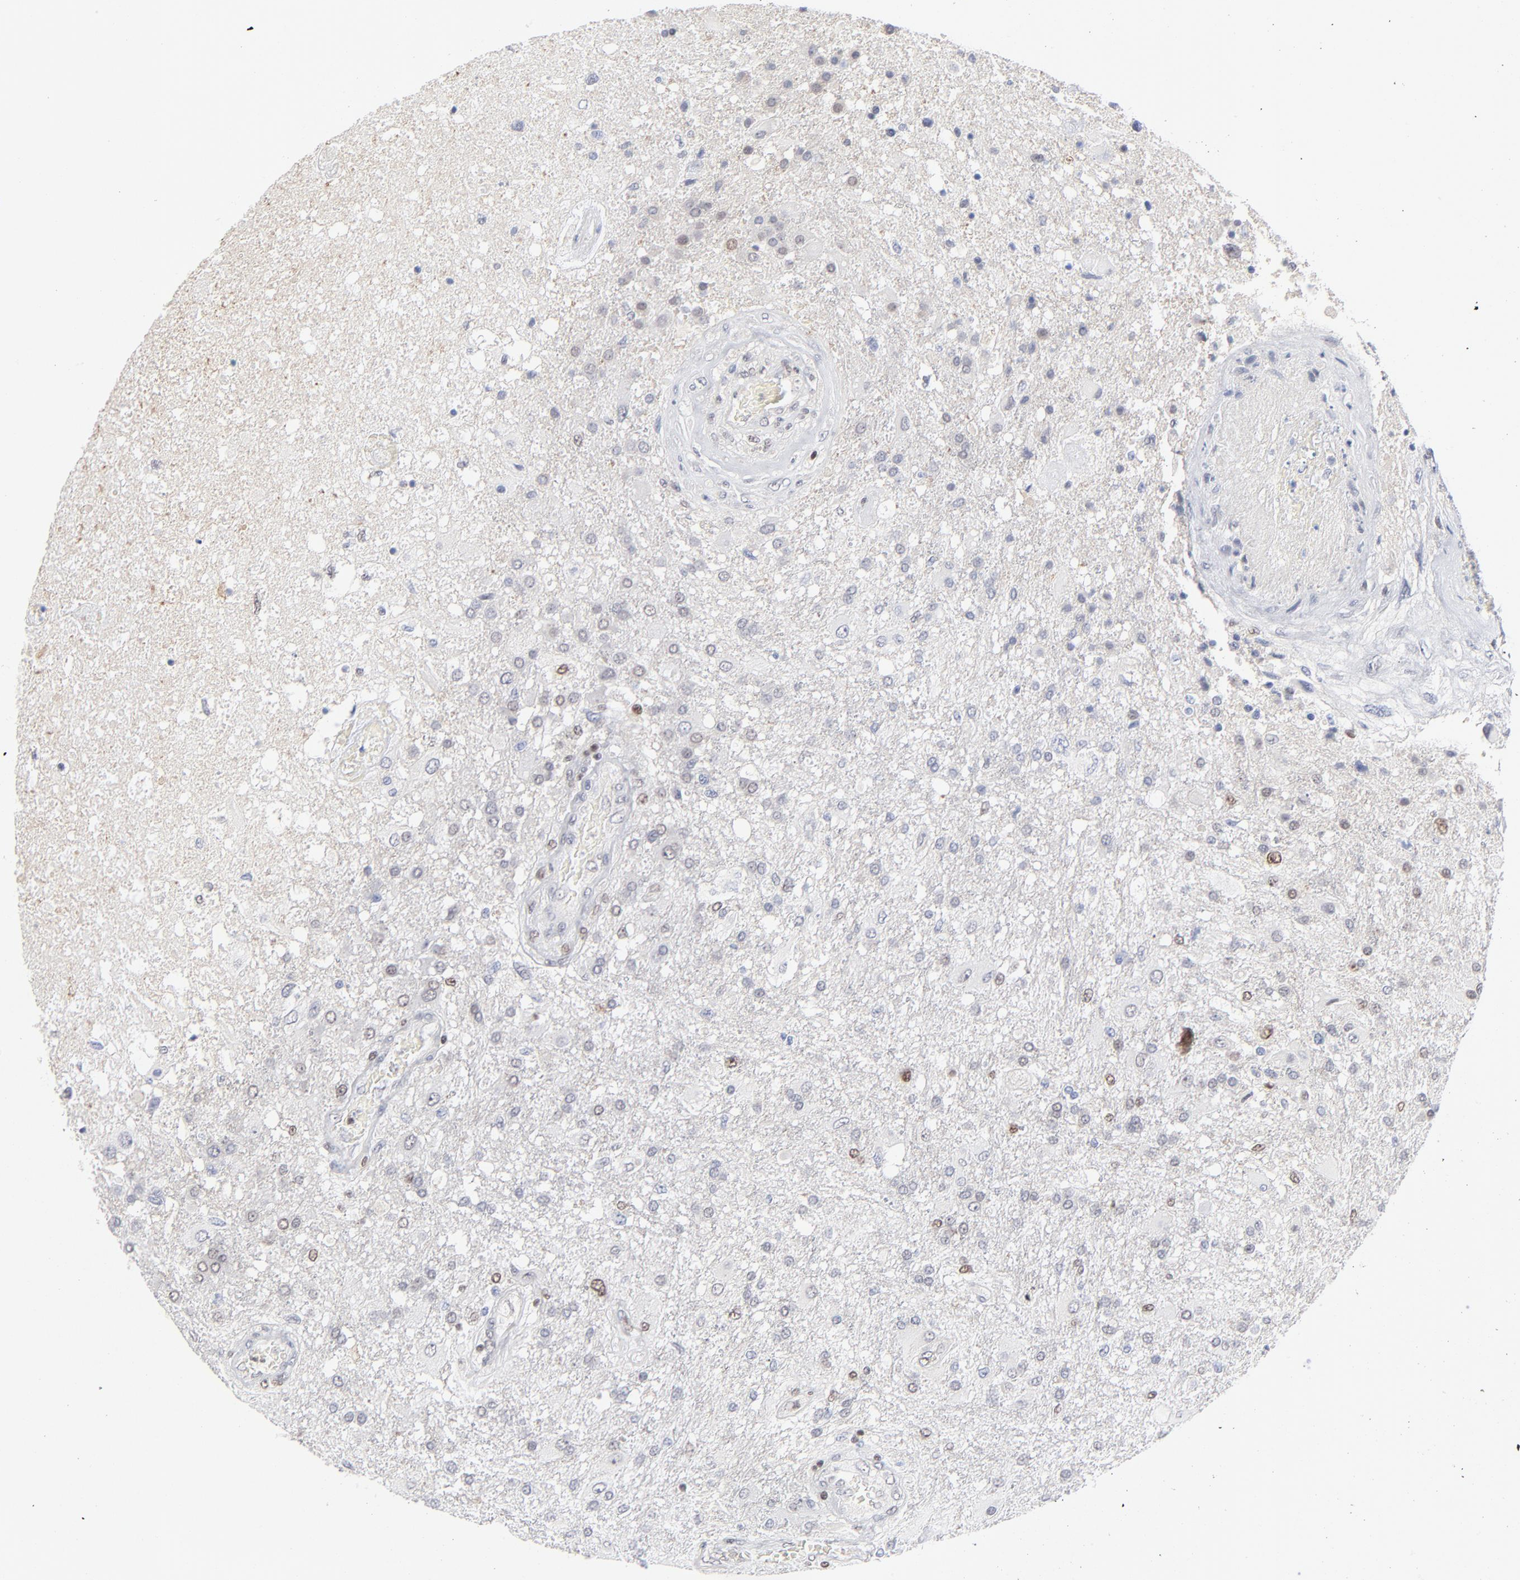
{"staining": {"intensity": "weak", "quantity": "<25%", "location": "nuclear"}, "tissue": "glioma", "cell_type": "Tumor cells", "image_type": "cancer", "snomed": [{"axis": "morphology", "description": "Glioma, malignant, High grade"}, {"axis": "topography", "description": "Cerebral cortex"}], "caption": "Immunohistochemistry (IHC) of human high-grade glioma (malignant) exhibits no expression in tumor cells.", "gene": "MAX", "patient": {"sex": "male", "age": 79}}